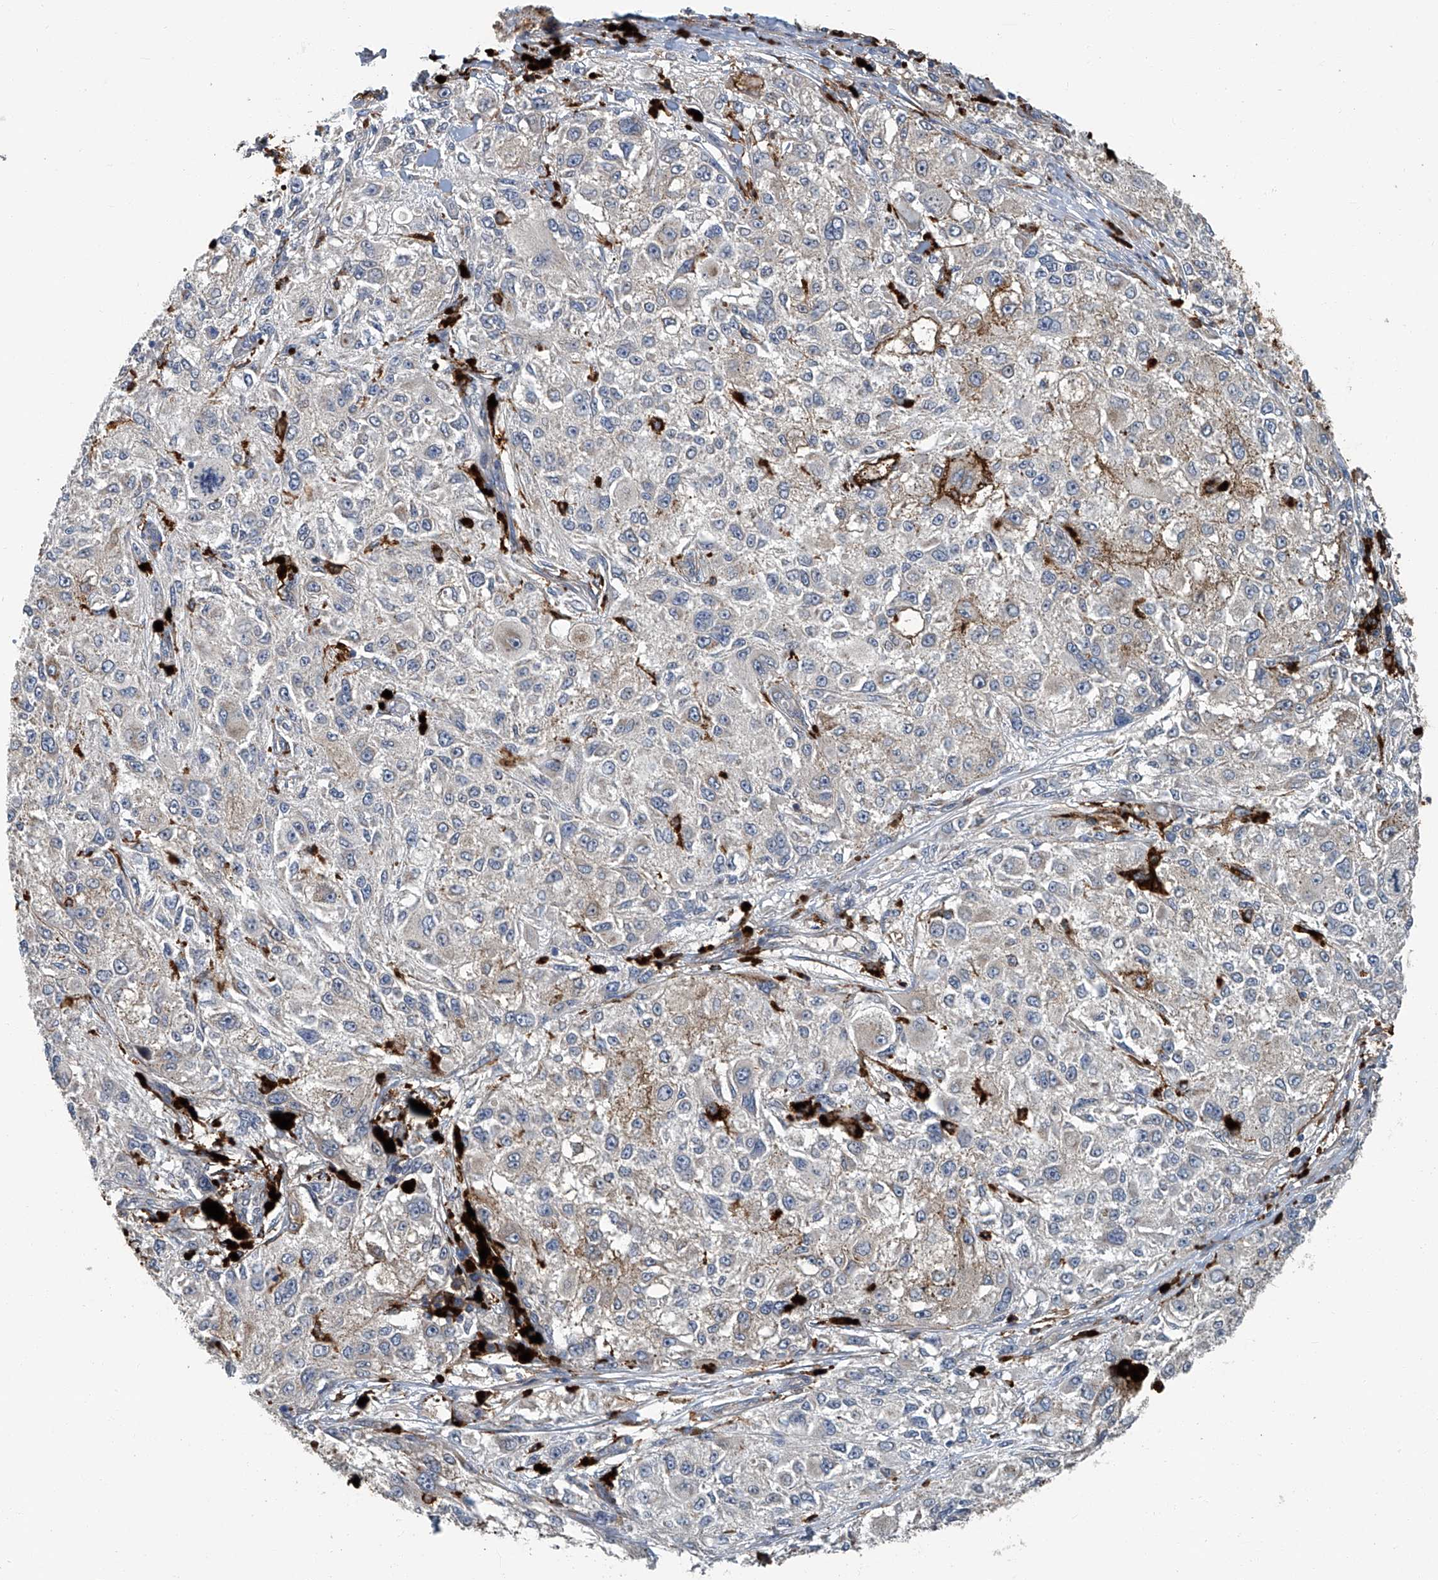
{"staining": {"intensity": "negative", "quantity": "none", "location": "none"}, "tissue": "melanoma", "cell_type": "Tumor cells", "image_type": "cancer", "snomed": [{"axis": "morphology", "description": "Necrosis, NOS"}, {"axis": "morphology", "description": "Malignant melanoma, NOS"}, {"axis": "topography", "description": "Skin"}], "caption": "Tumor cells are negative for brown protein staining in melanoma.", "gene": "FAM167A", "patient": {"sex": "female", "age": 87}}